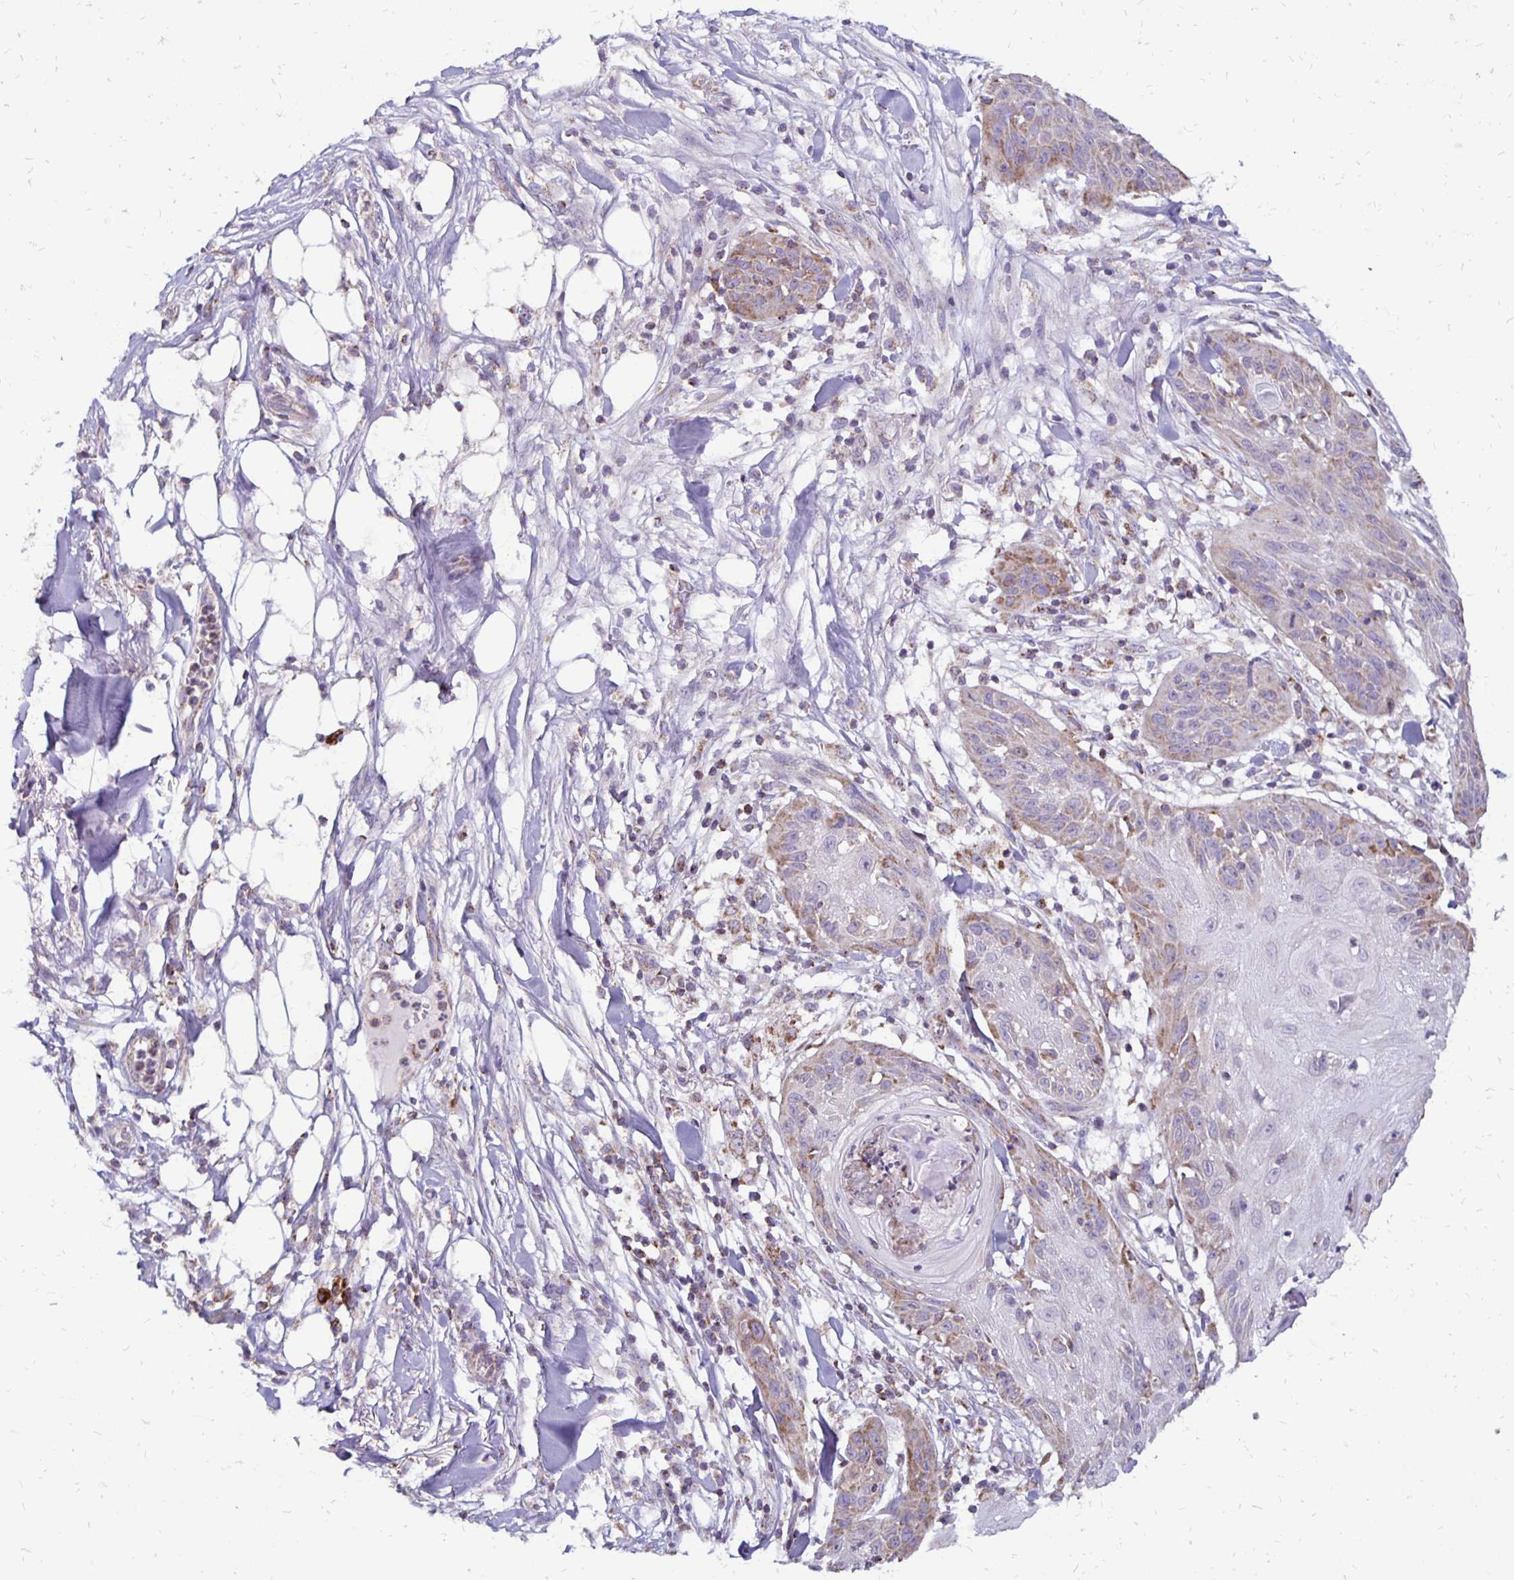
{"staining": {"intensity": "weak", "quantity": "25%-75%", "location": "cytoplasmic/membranous"}, "tissue": "skin cancer", "cell_type": "Tumor cells", "image_type": "cancer", "snomed": [{"axis": "morphology", "description": "Squamous cell carcinoma, NOS"}, {"axis": "topography", "description": "Skin"}], "caption": "This histopathology image shows immunohistochemistry (IHC) staining of human skin squamous cell carcinoma, with low weak cytoplasmic/membranous expression in about 25%-75% of tumor cells.", "gene": "IER3", "patient": {"sex": "female", "age": 88}}